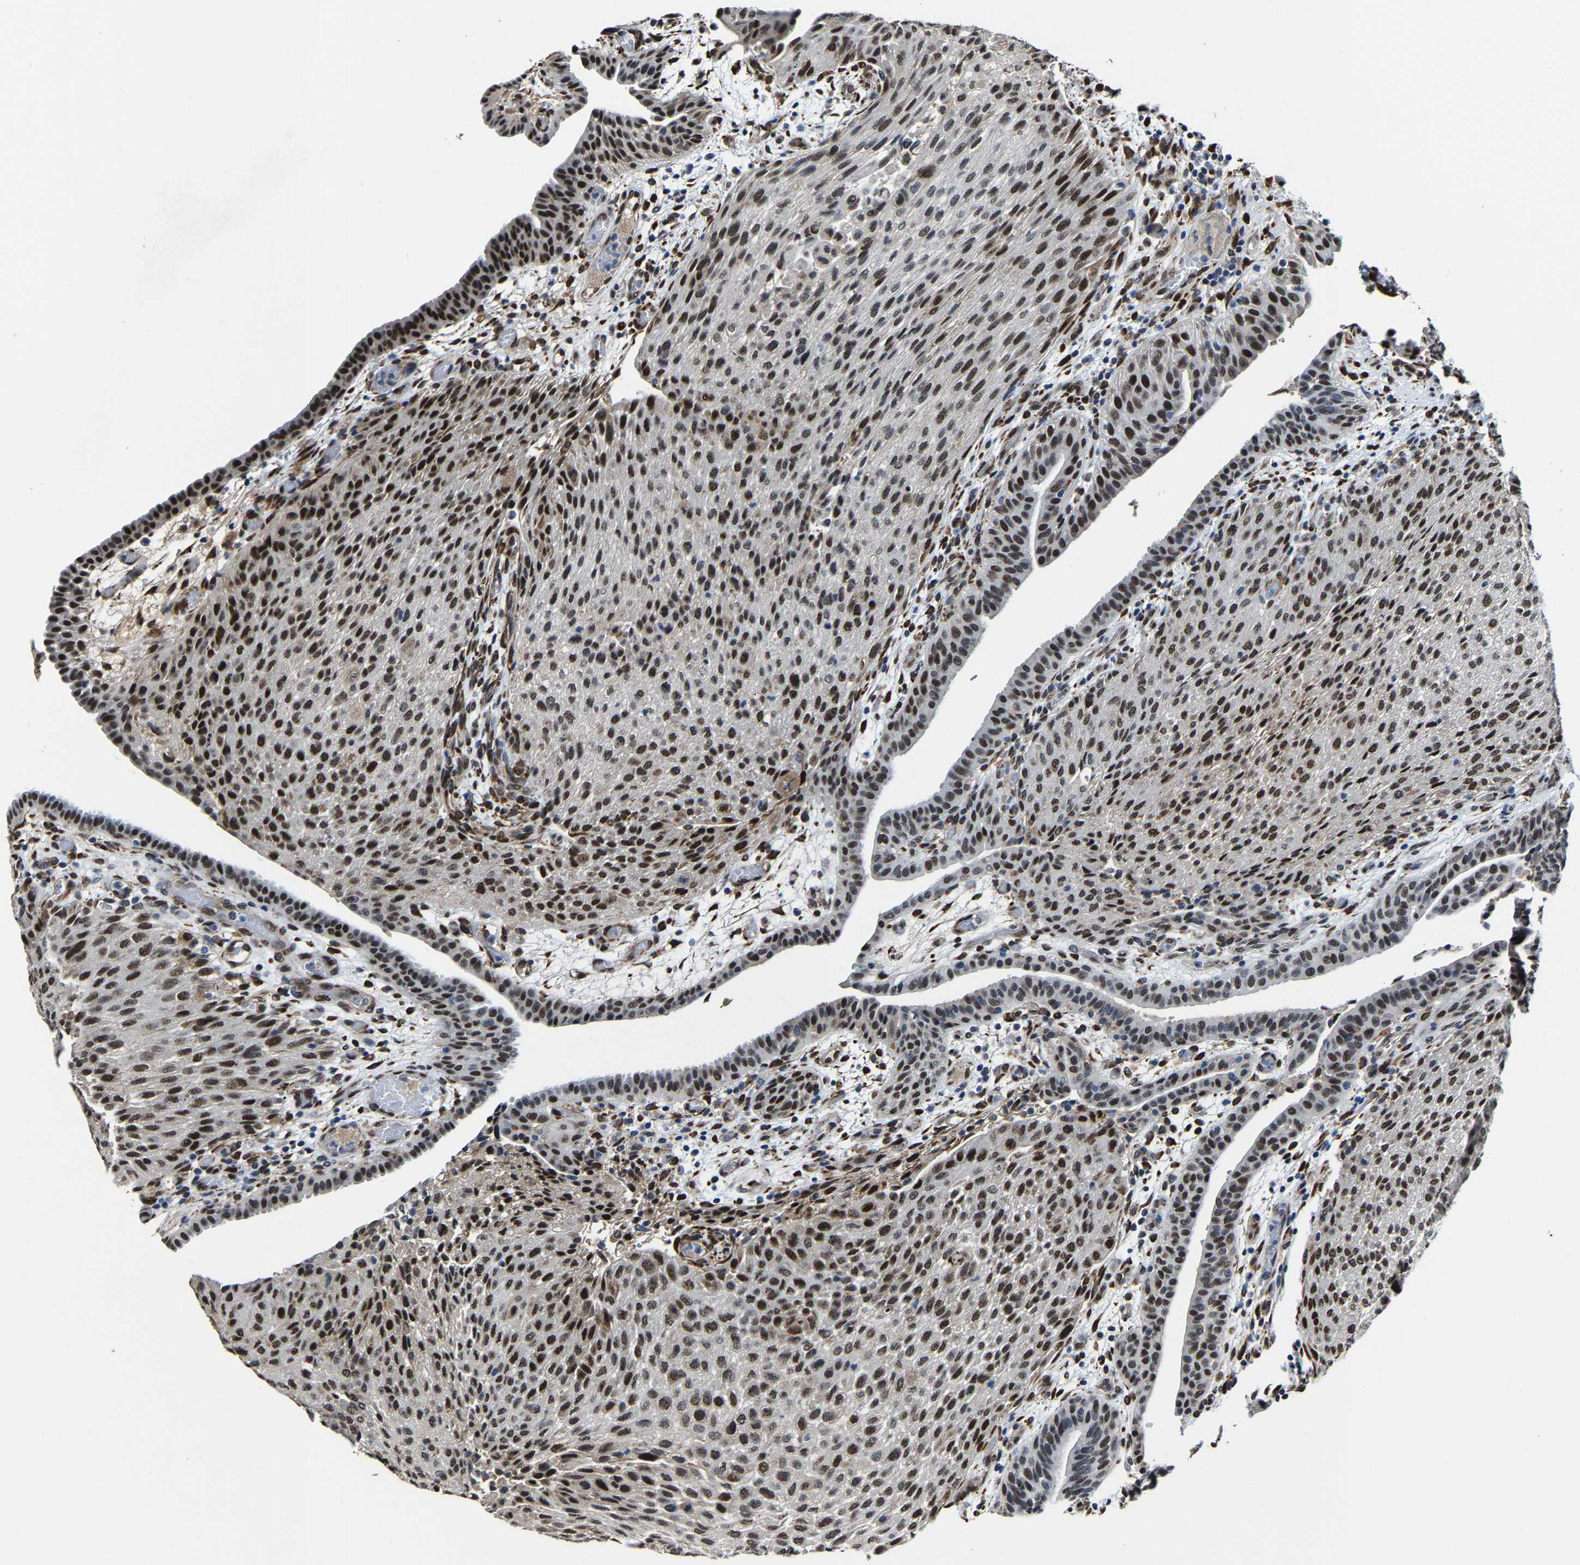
{"staining": {"intensity": "strong", "quantity": ">75%", "location": "nuclear"}, "tissue": "urothelial cancer", "cell_type": "Tumor cells", "image_type": "cancer", "snomed": [{"axis": "morphology", "description": "Urothelial carcinoma, Low grade"}, {"axis": "morphology", "description": "Urothelial carcinoma, High grade"}, {"axis": "topography", "description": "Urinary bladder"}], "caption": "Protein expression analysis of urothelial cancer shows strong nuclear expression in approximately >75% of tumor cells.", "gene": "METTL1", "patient": {"sex": "male", "age": 35}}